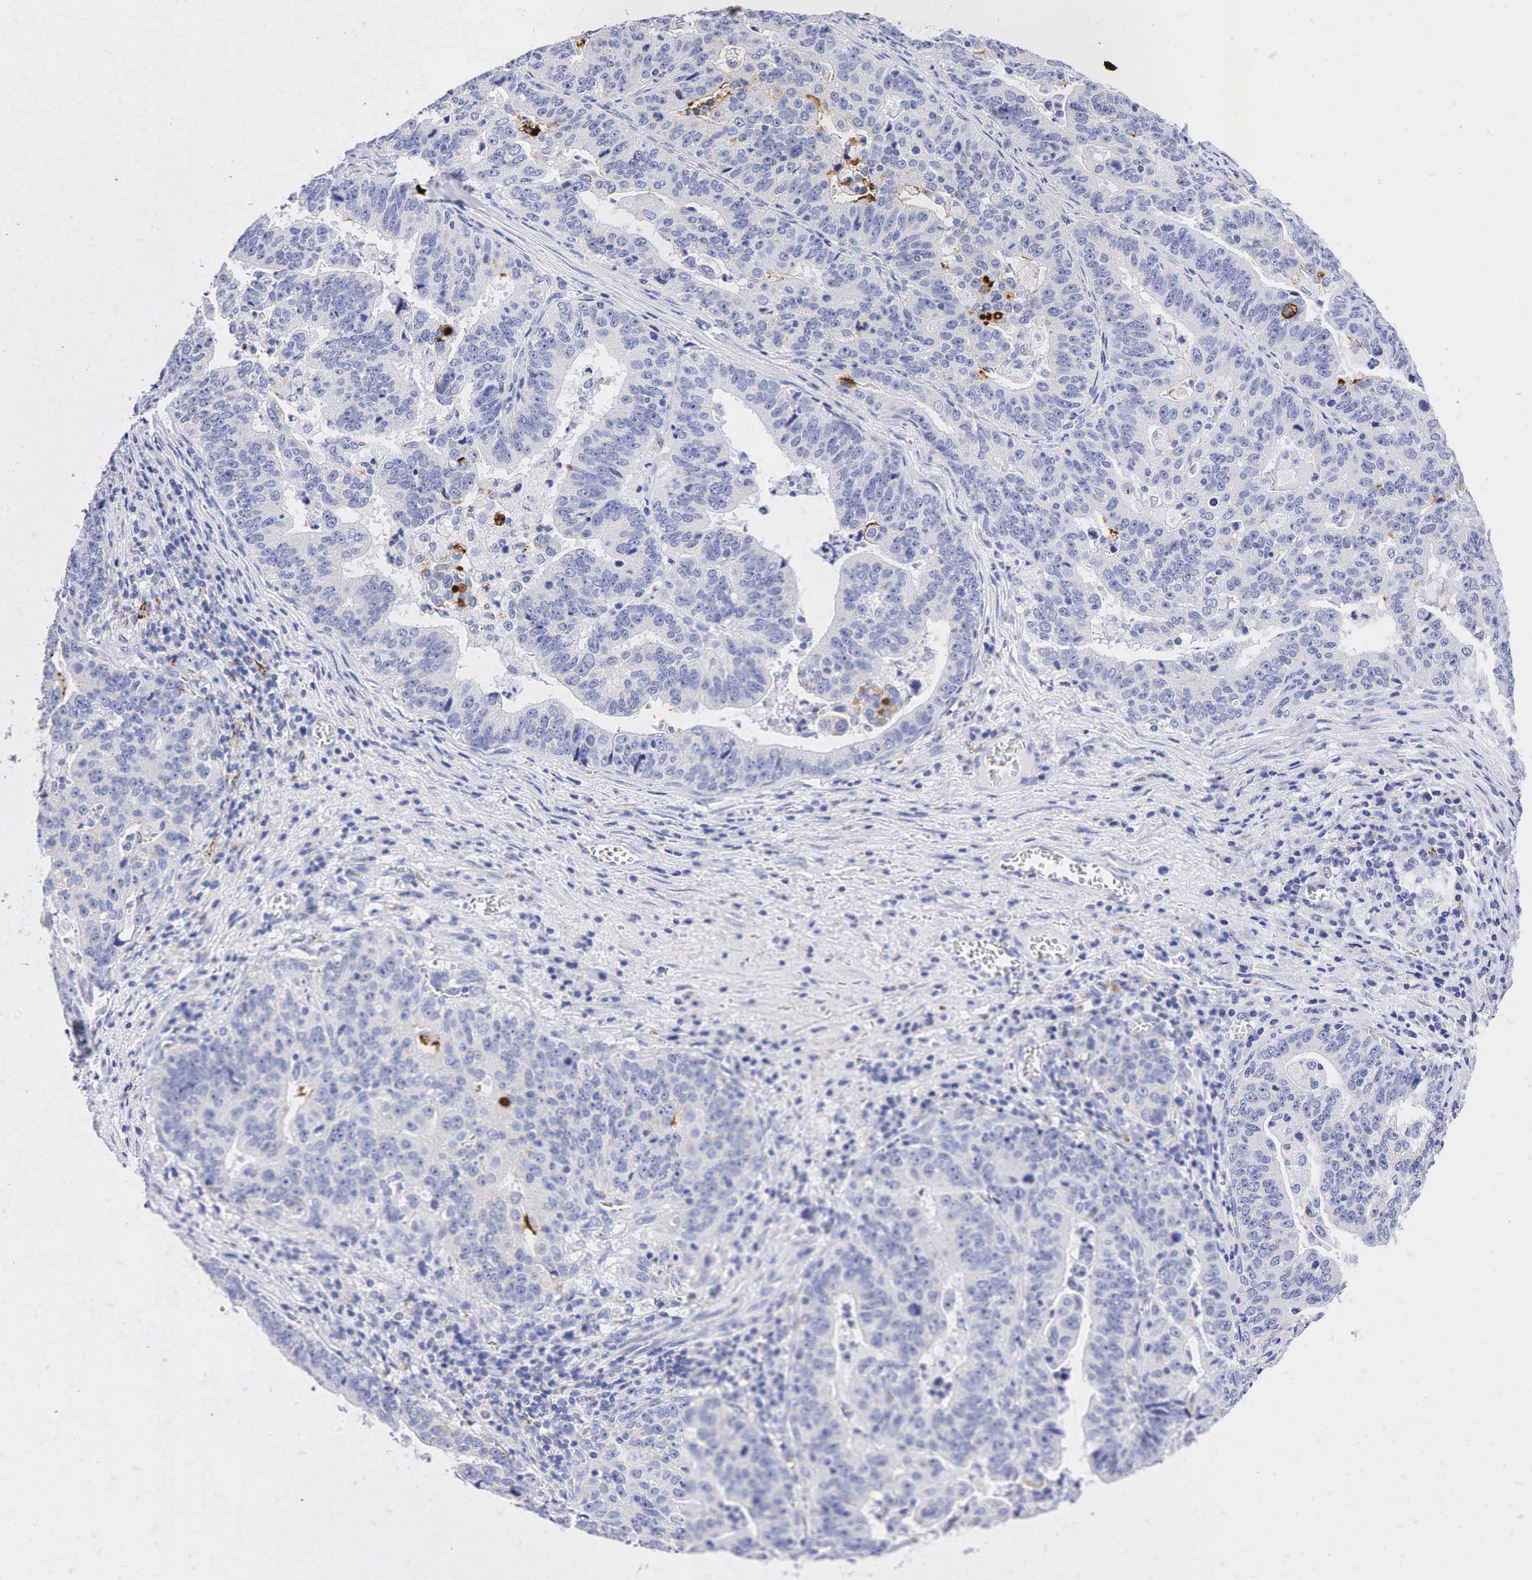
{"staining": {"intensity": "moderate", "quantity": "<25%", "location": "cytoplasmic/membranous"}, "tissue": "stomach cancer", "cell_type": "Tumor cells", "image_type": "cancer", "snomed": [{"axis": "morphology", "description": "Adenocarcinoma, NOS"}, {"axis": "topography", "description": "Stomach, upper"}], "caption": "Human stomach adenocarcinoma stained for a protein (brown) exhibits moderate cytoplasmic/membranous positive staining in about <25% of tumor cells.", "gene": "SYP", "patient": {"sex": "female", "age": 50}}